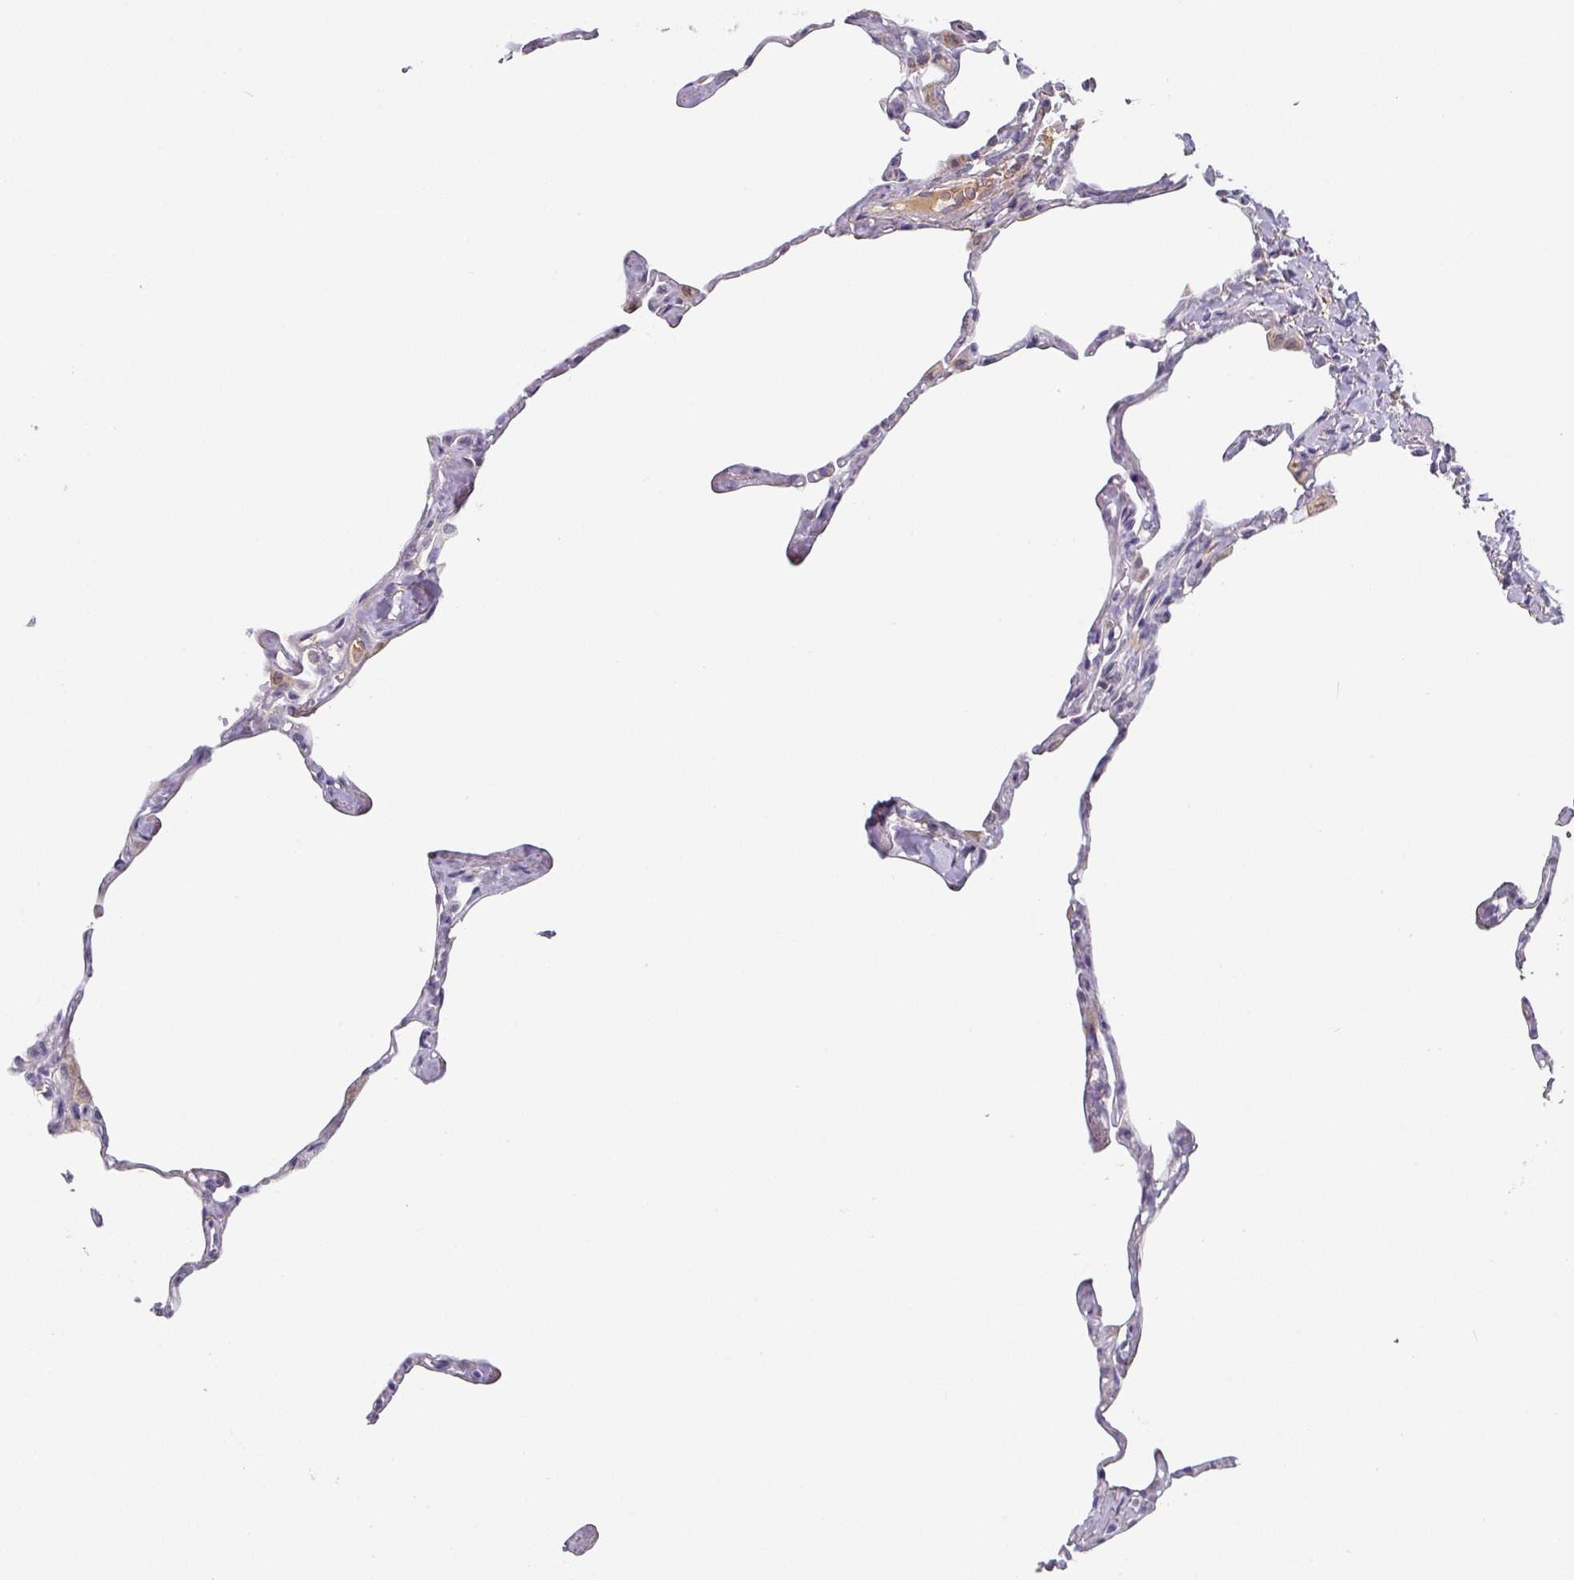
{"staining": {"intensity": "negative", "quantity": "none", "location": "none"}, "tissue": "lung", "cell_type": "Alveolar cells", "image_type": "normal", "snomed": [{"axis": "morphology", "description": "Normal tissue, NOS"}, {"axis": "topography", "description": "Lung"}], "caption": "DAB (3,3'-diaminobenzidine) immunohistochemical staining of unremarkable lung shows no significant staining in alveolar cells. (Stains: DAB immunohistochemistry (IHC) with hematoxylin counter stain, Microscopy: brightfield microscopy at high magnification).", "gene": "C1QB", "patient": {"sex": "male", "age": 65}}